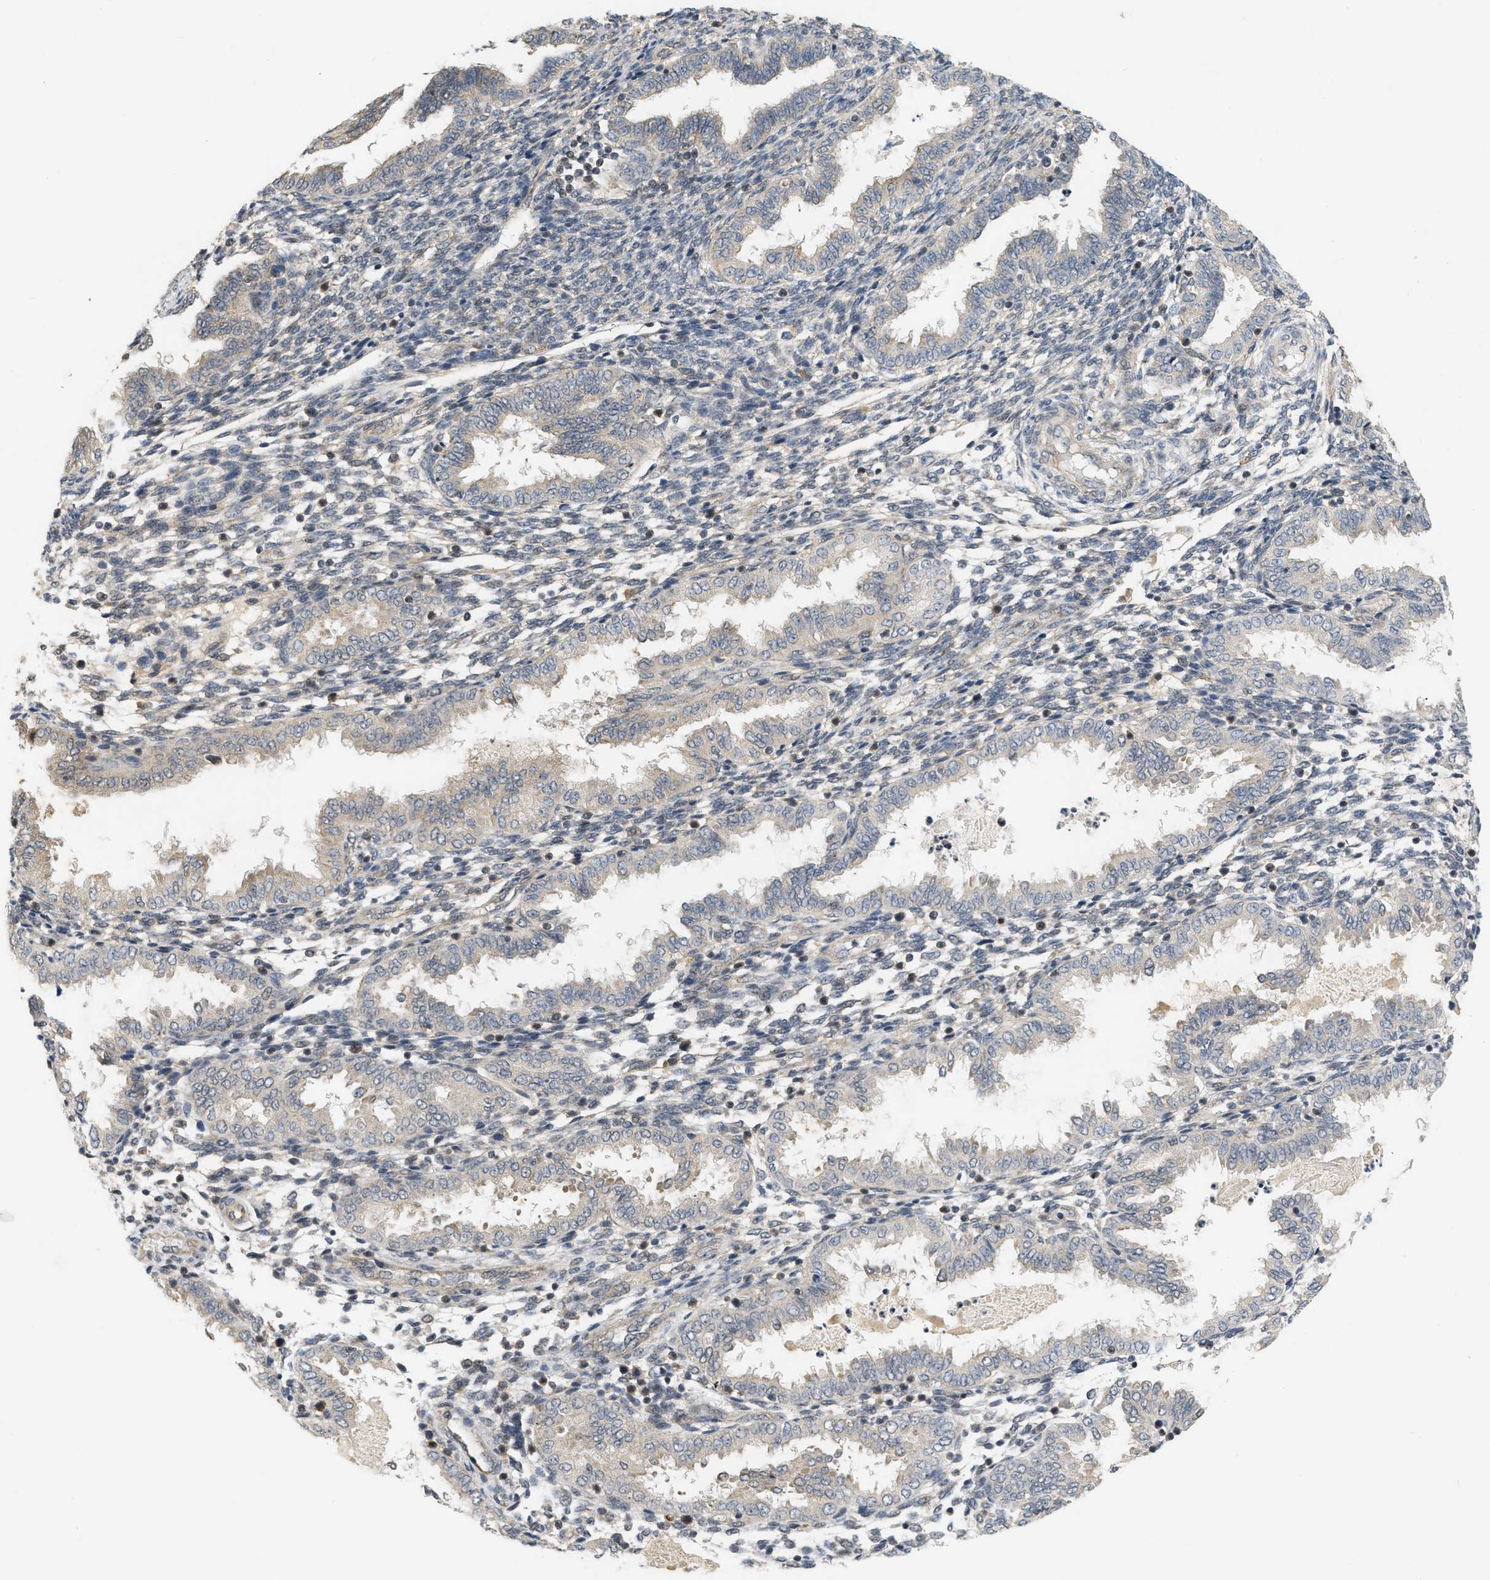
{"staining": {"intensity": "negative", "quantity": "none", "location": "none"}, "tissue": "endometrium", "cell_type": "Cells in endometrial stroma", "image_type": "normal", "snomed": [{"axis": "morphology", "description": "Normal tissue, NOS"}, {"axis": "topography", "description": "Endometrium"}], "caption": "Endometrium was stained to show a protein in brown. There is no significant staining in cells in endometrial stroma. The staining is performed using DAB brown chromogen with nuclei counter-stained in using hematoxylin.", "gene": "PRKD1", "patient": {"sex": "female", "age": 33}}